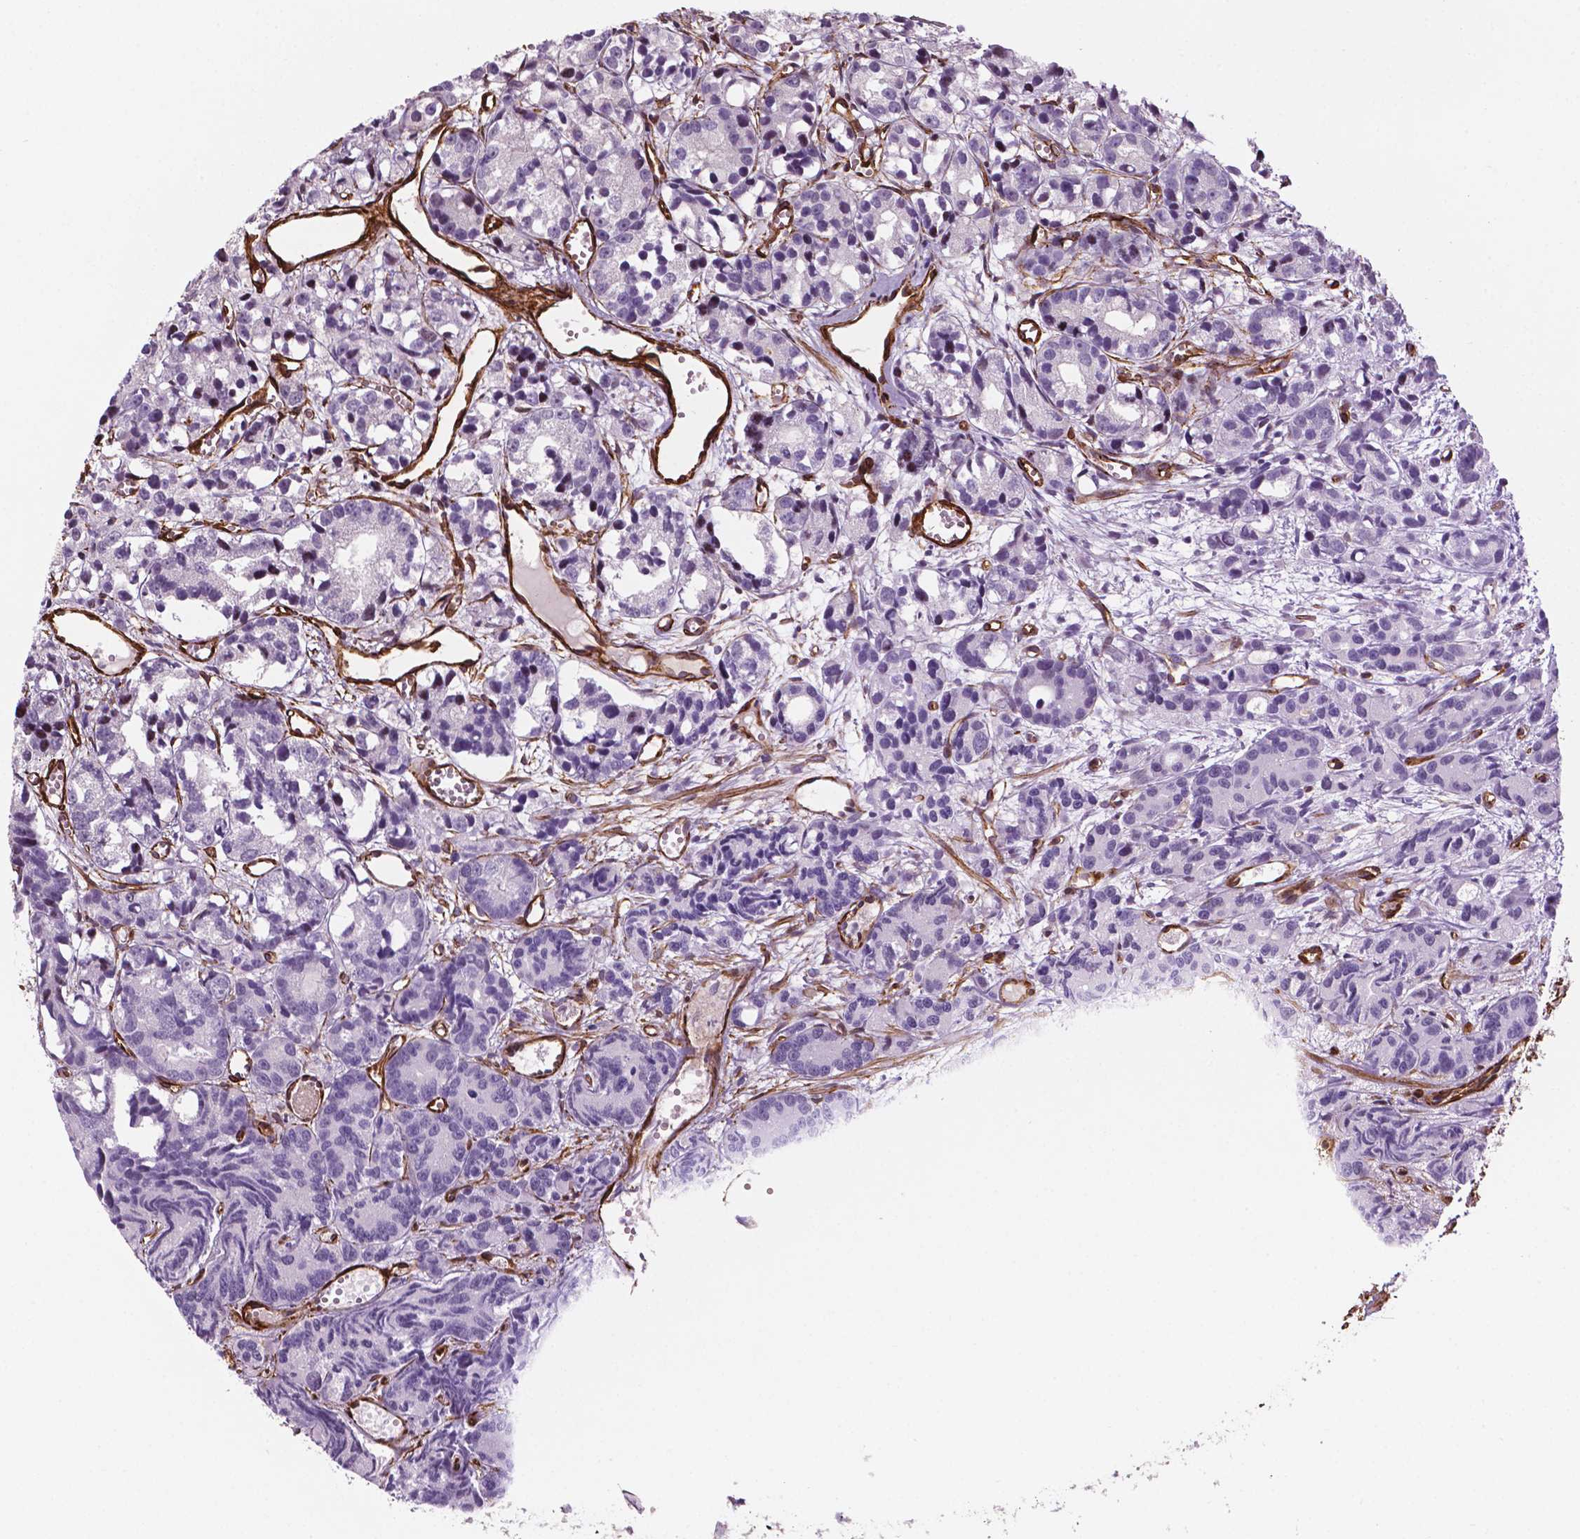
{"staining": {"intensity": "negative", "quantity": "none", "location": "none"}, "tissue": "prostate cancer", "cell_type": "Tumor cells", "image_type": "cancer", "snomed": [{"axis": "morphology", "description": "Adenocarcinoma, High grade"}, {"axis": "topography", "description": "Prostate"}], "caption": "This histopathology image is of prostate high-grade adenocarcinoma stained with IHC to label a protein in brown with the nuclei are counter-stained blue. There is no expression in tumor cells.", "gene": "EGFL8", "patient": {"sex": "male", "age": 77}}